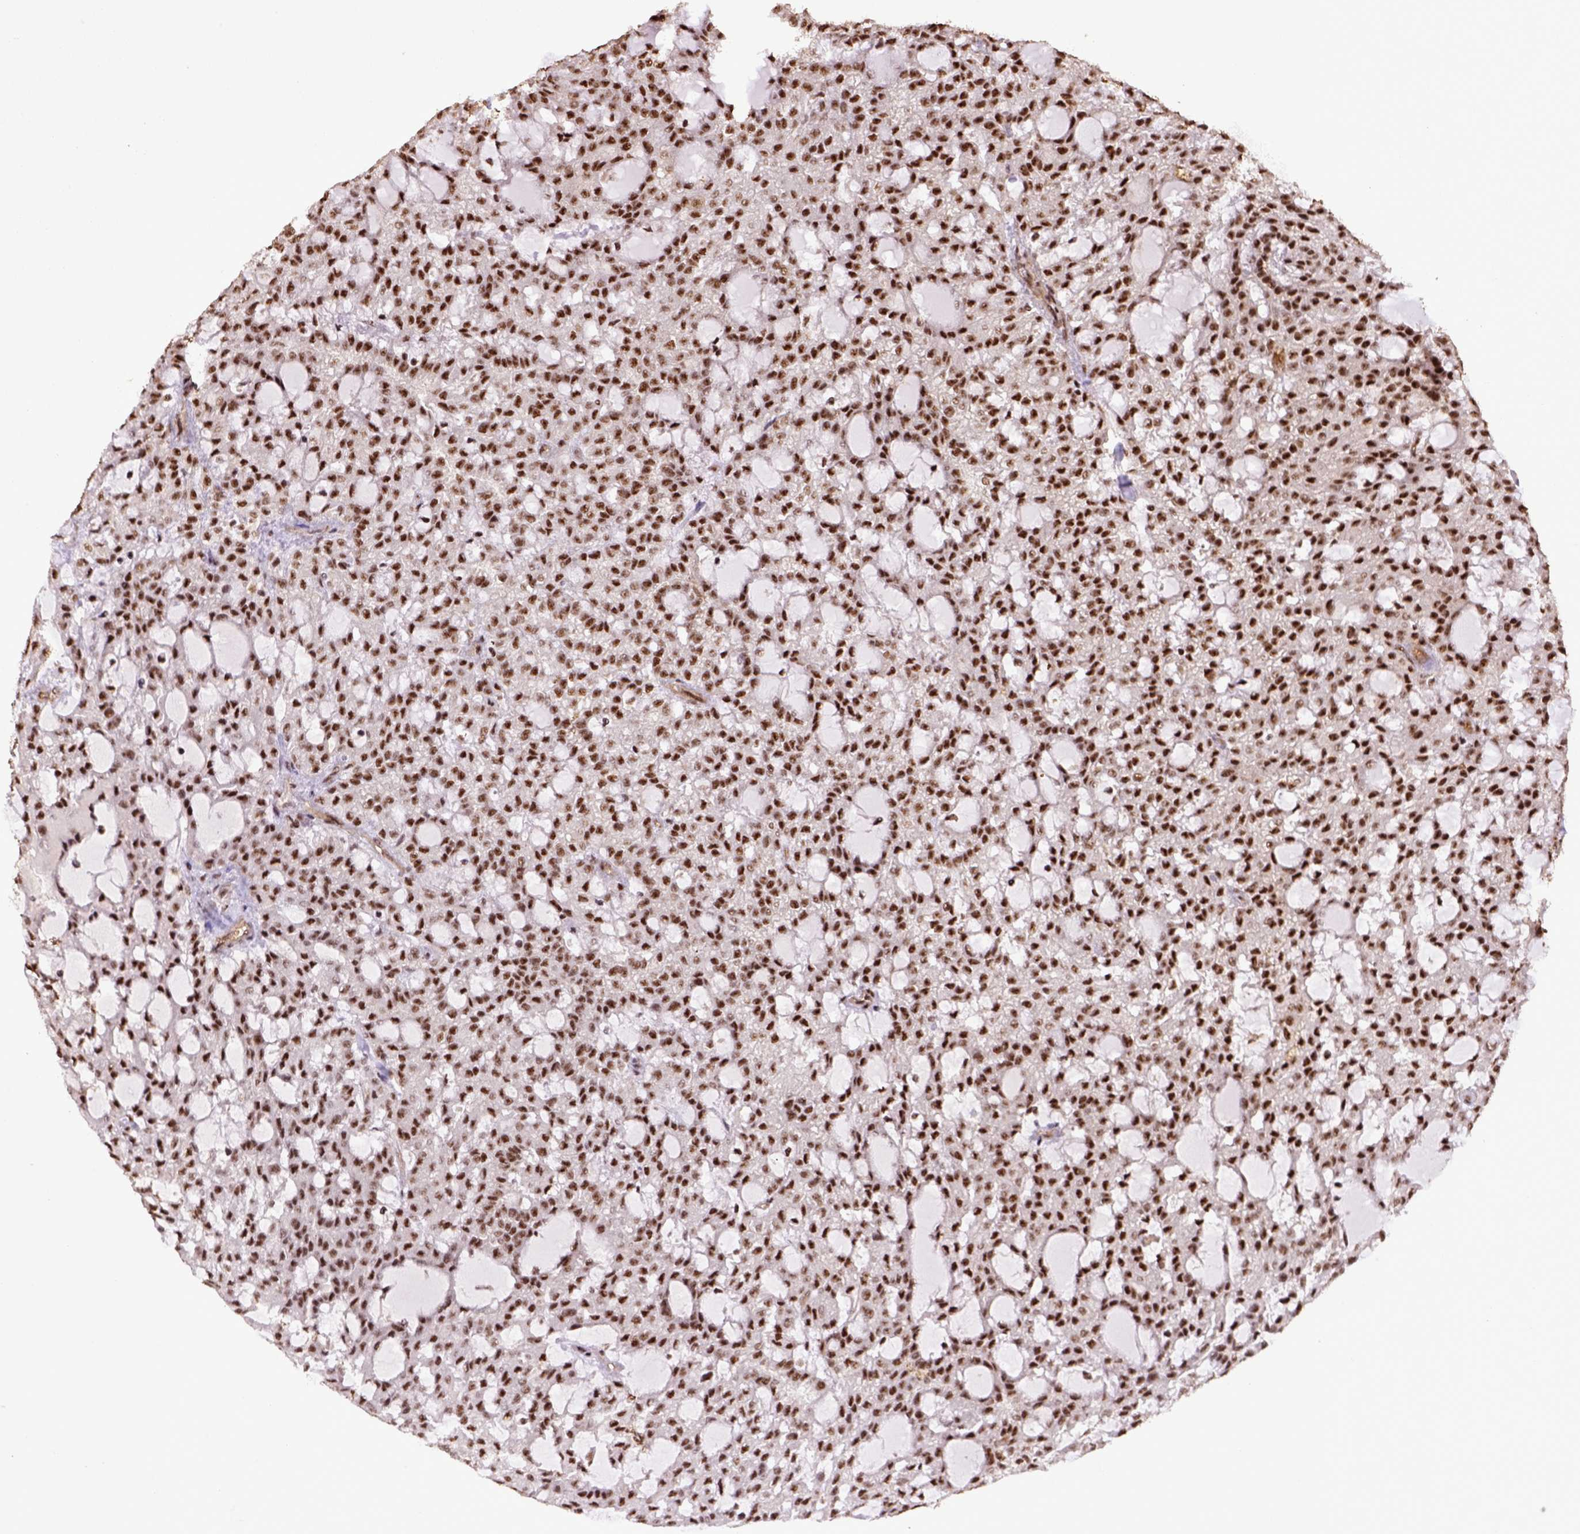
{"staining": {"intensity": "strong", "quantity": ">75%", "location": "nuclear"}, "tissue": "renal cancer", "cell_type": "Tumor cells", "image_type": "cancer", "snomed": [{"axis": "morphology", "description": "Adenocarcinoma, NOS"}, {"axis": "topography", "description": "Kidney"}], "caption": "Immunohistochemical staining of human renal cancer (adenocarcinoma) exhibits strong nuclear protein positivity in approximately >75% of tumor cells.", "gene": "PPIG", "patient": {"sex": "male", "age": 63}}